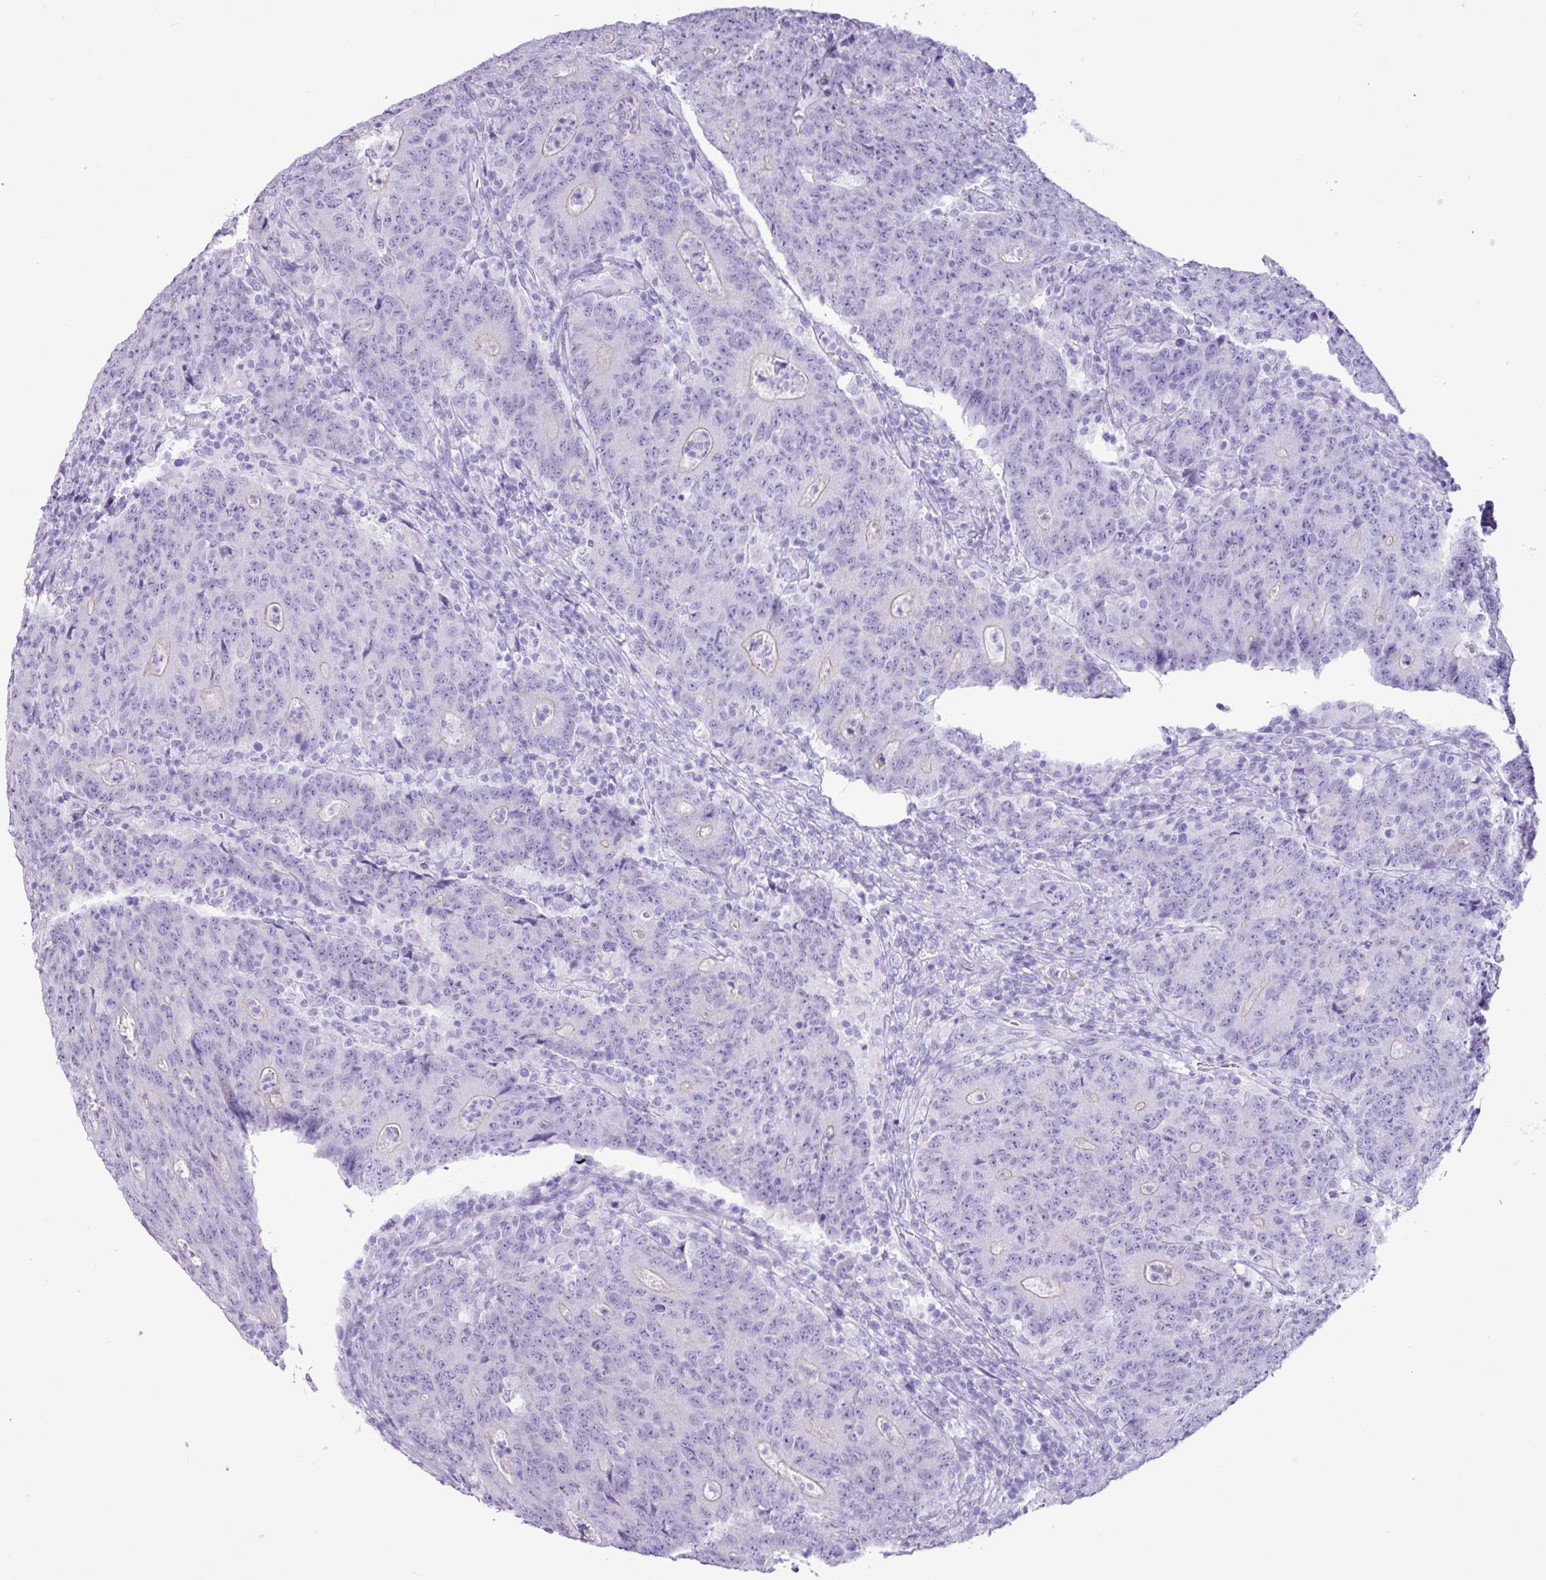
{"staining": {"intensity": "negative", "quantity": "none", "location": "none"}, "tissue": "colorectal cancer", "cell_type": "Tumor cells", "image_type": "cancer", "snomed": [{"axis": "morphology", "description": "Adenocarcinoma, NOS"}, {"axis": "topography", "description": "Colon"}], "caption": "Immunohistochemistry (IHC) of colorectal cancer reveals no expression in tumor cells. (Immunohistochemistry, brightfield microscopy, high magnification).", "gene": "CKMT2", "patient": {"sex": "female", "age": 75}}